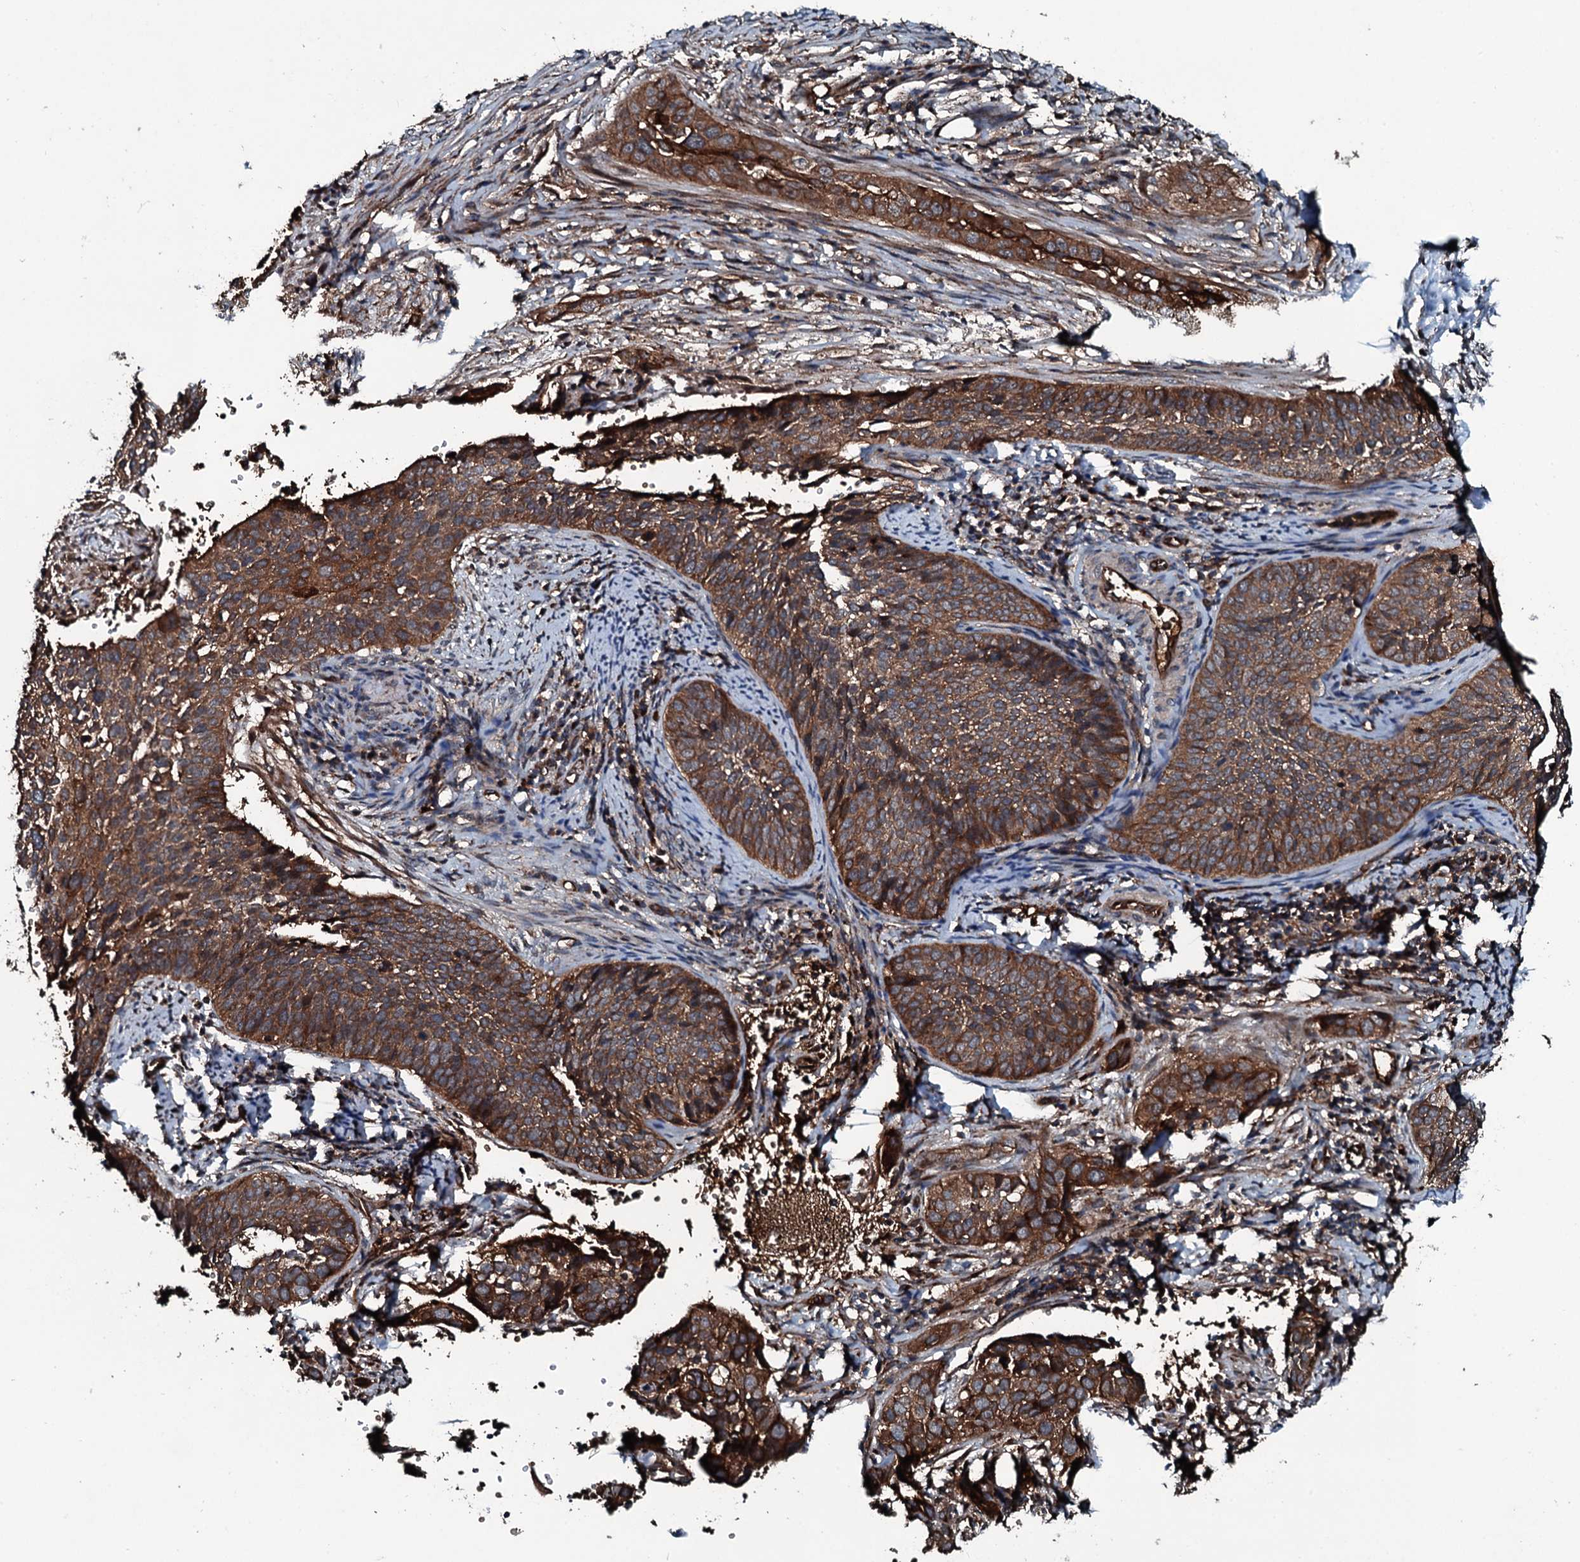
{"staining": {"intensity": "strong", "quantity": ">75%", "location": "cytoplasmic/membranous"}, "tissue": "cervical cancer", "cell_type": "Tumor cells", "image_type": "cancer", "snomed": [{"axis": "morphology", "description": "Squamous cell carcinoma, NOS"}, {"axis": "topography", "description": "Cervix"}], "caption": "IHC photomicrograph of human squamous cell carcinoma (cervical) stained for a protein (brown), which shows high levels of strong cytoplasmic/membranous staining in approximately >75% of tumor cells.", "gene": "TRIM7", "patient": {"sex": "female", "age": 34}}